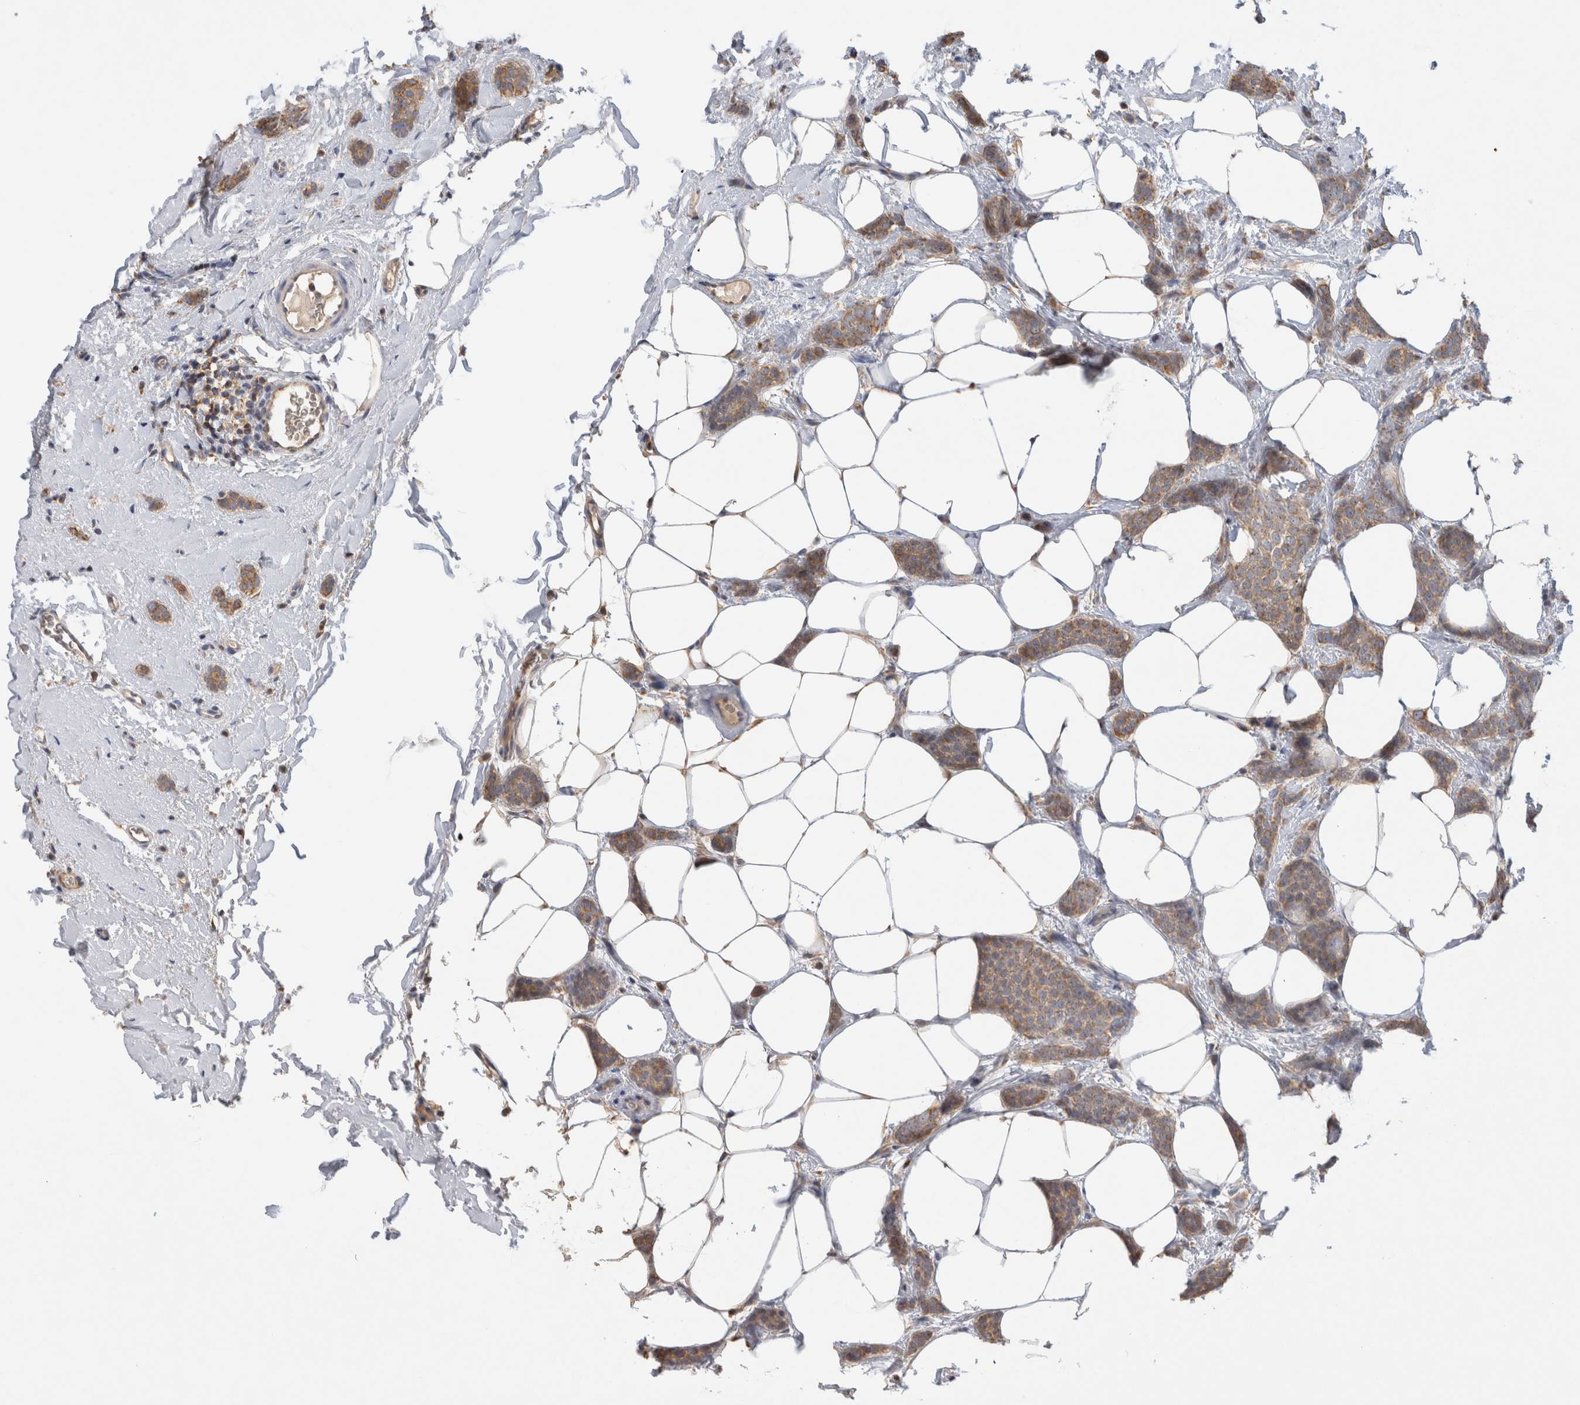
{"staining": {"intensity": "moderate", "quantity": ">75%", "location": "cytoplasmic/membranous"}, "tissue": "breast cancer", "cell_type": "Tumor cells", "image_type": "cancer", "snomed": [{"axis": "morphology", "description": "Lobular carcinoma"}, {"axis": "topography", "description": "Skin"}, {"axis": "topography", "description": "Breast"}], "caption": "Immunohistochemistry (IHC) (DAB) staining of breast cancer shows moderate cytoplasmic/membranous protein expression in approximately >75% of tumor cells.", "gene": "GAS1", "patient": {"sex": "female", "age": 46}}